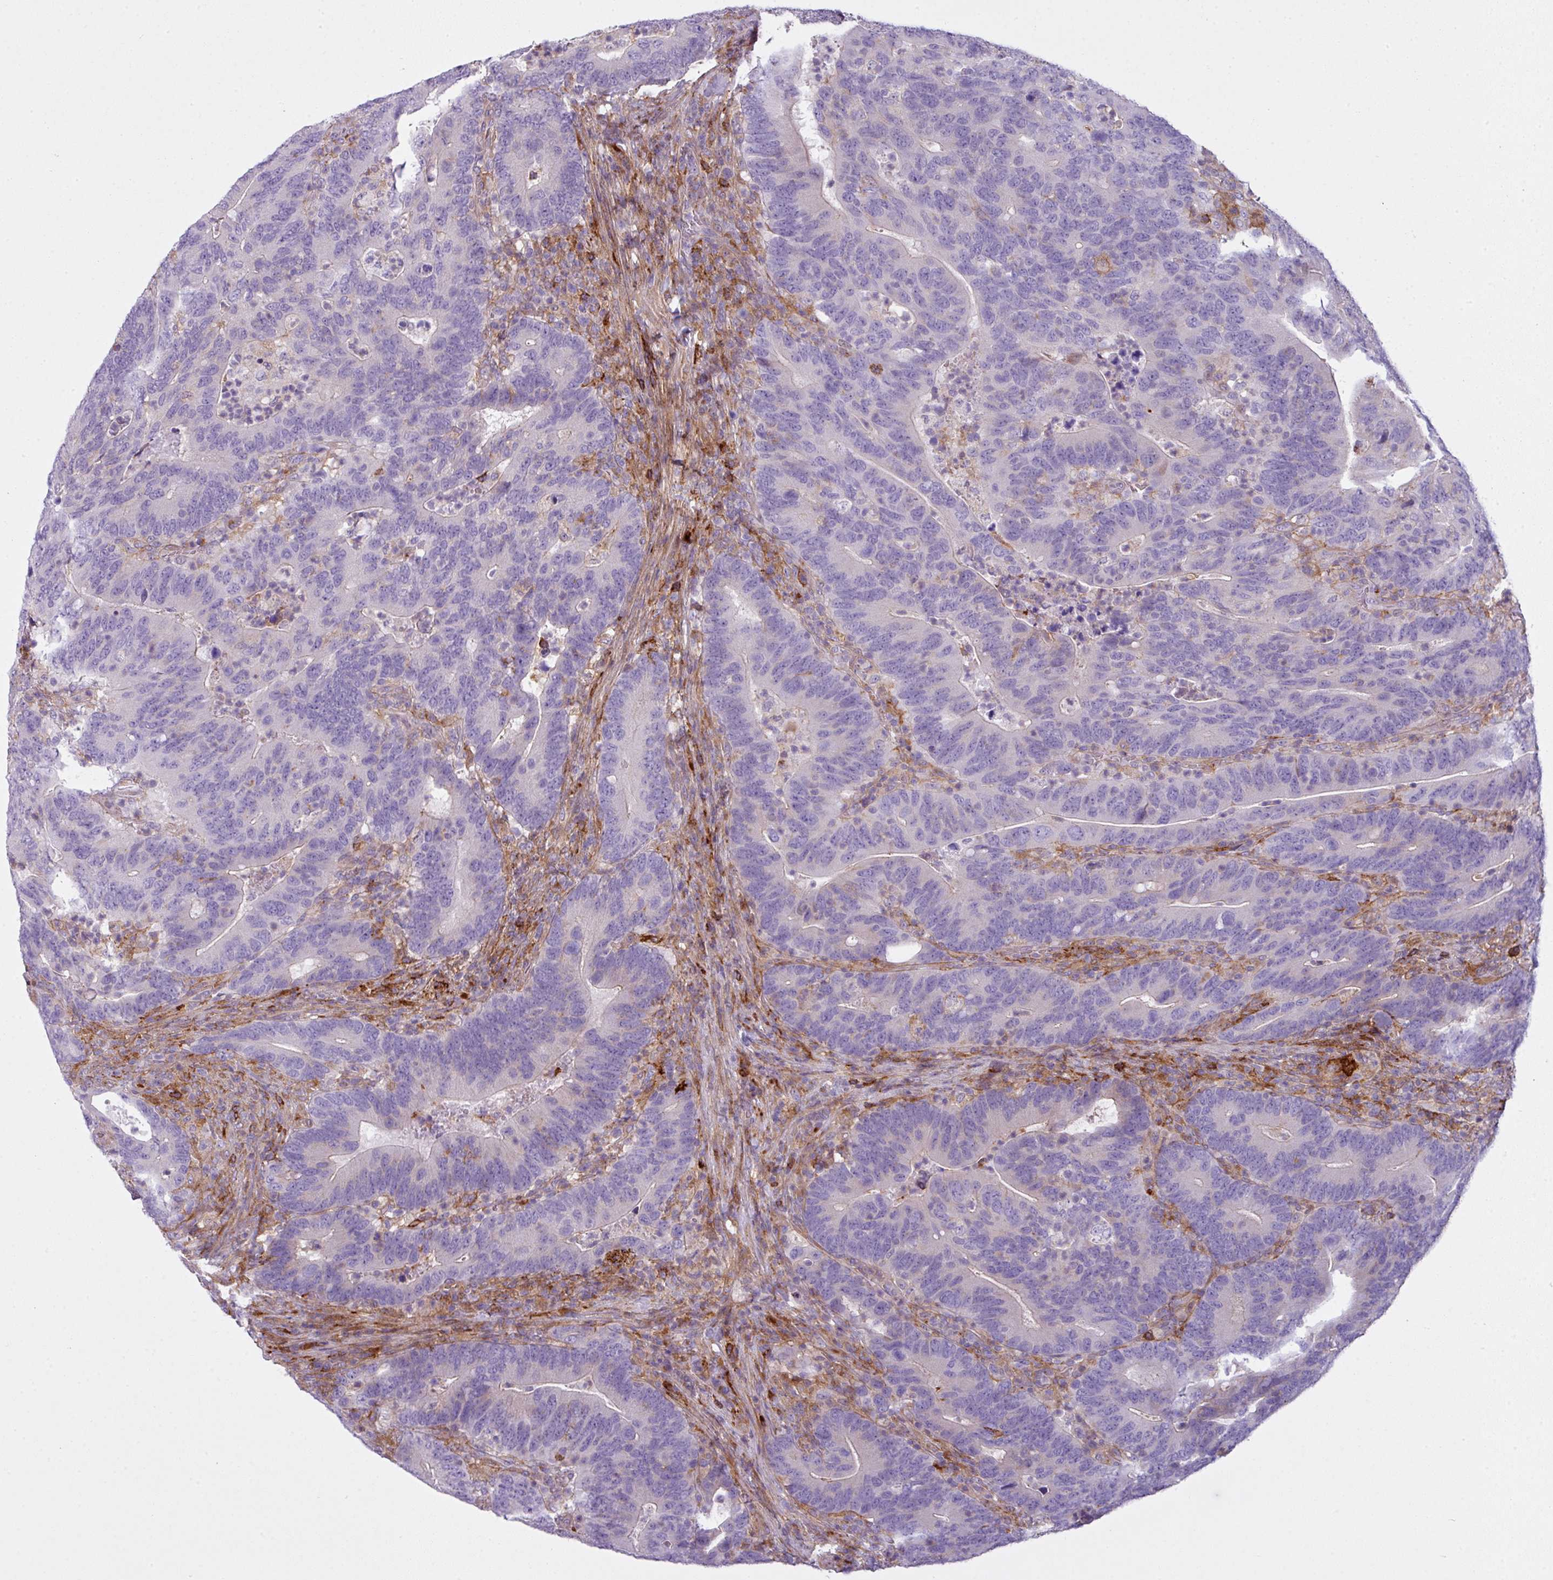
{"staining": {"intensity": "negative", "quantity": "none", "location": "none"}, "tissue": "colorectal cancer", "cell_type": "Tumor cells", "image_type": "cancer", "snomed": [{"axis": "morphology", "description": "Adenocarcinoma, NOS"}, {"axis": "topography", "description": "Colon"}], "caption": "Immunohistochemistry (IHC) of human colorectal cancer (adenocarcinoma) reveals no positivity in tumor cells.", "gene": "COL8A1", "patient": {"sex": "female", "age": 66}}